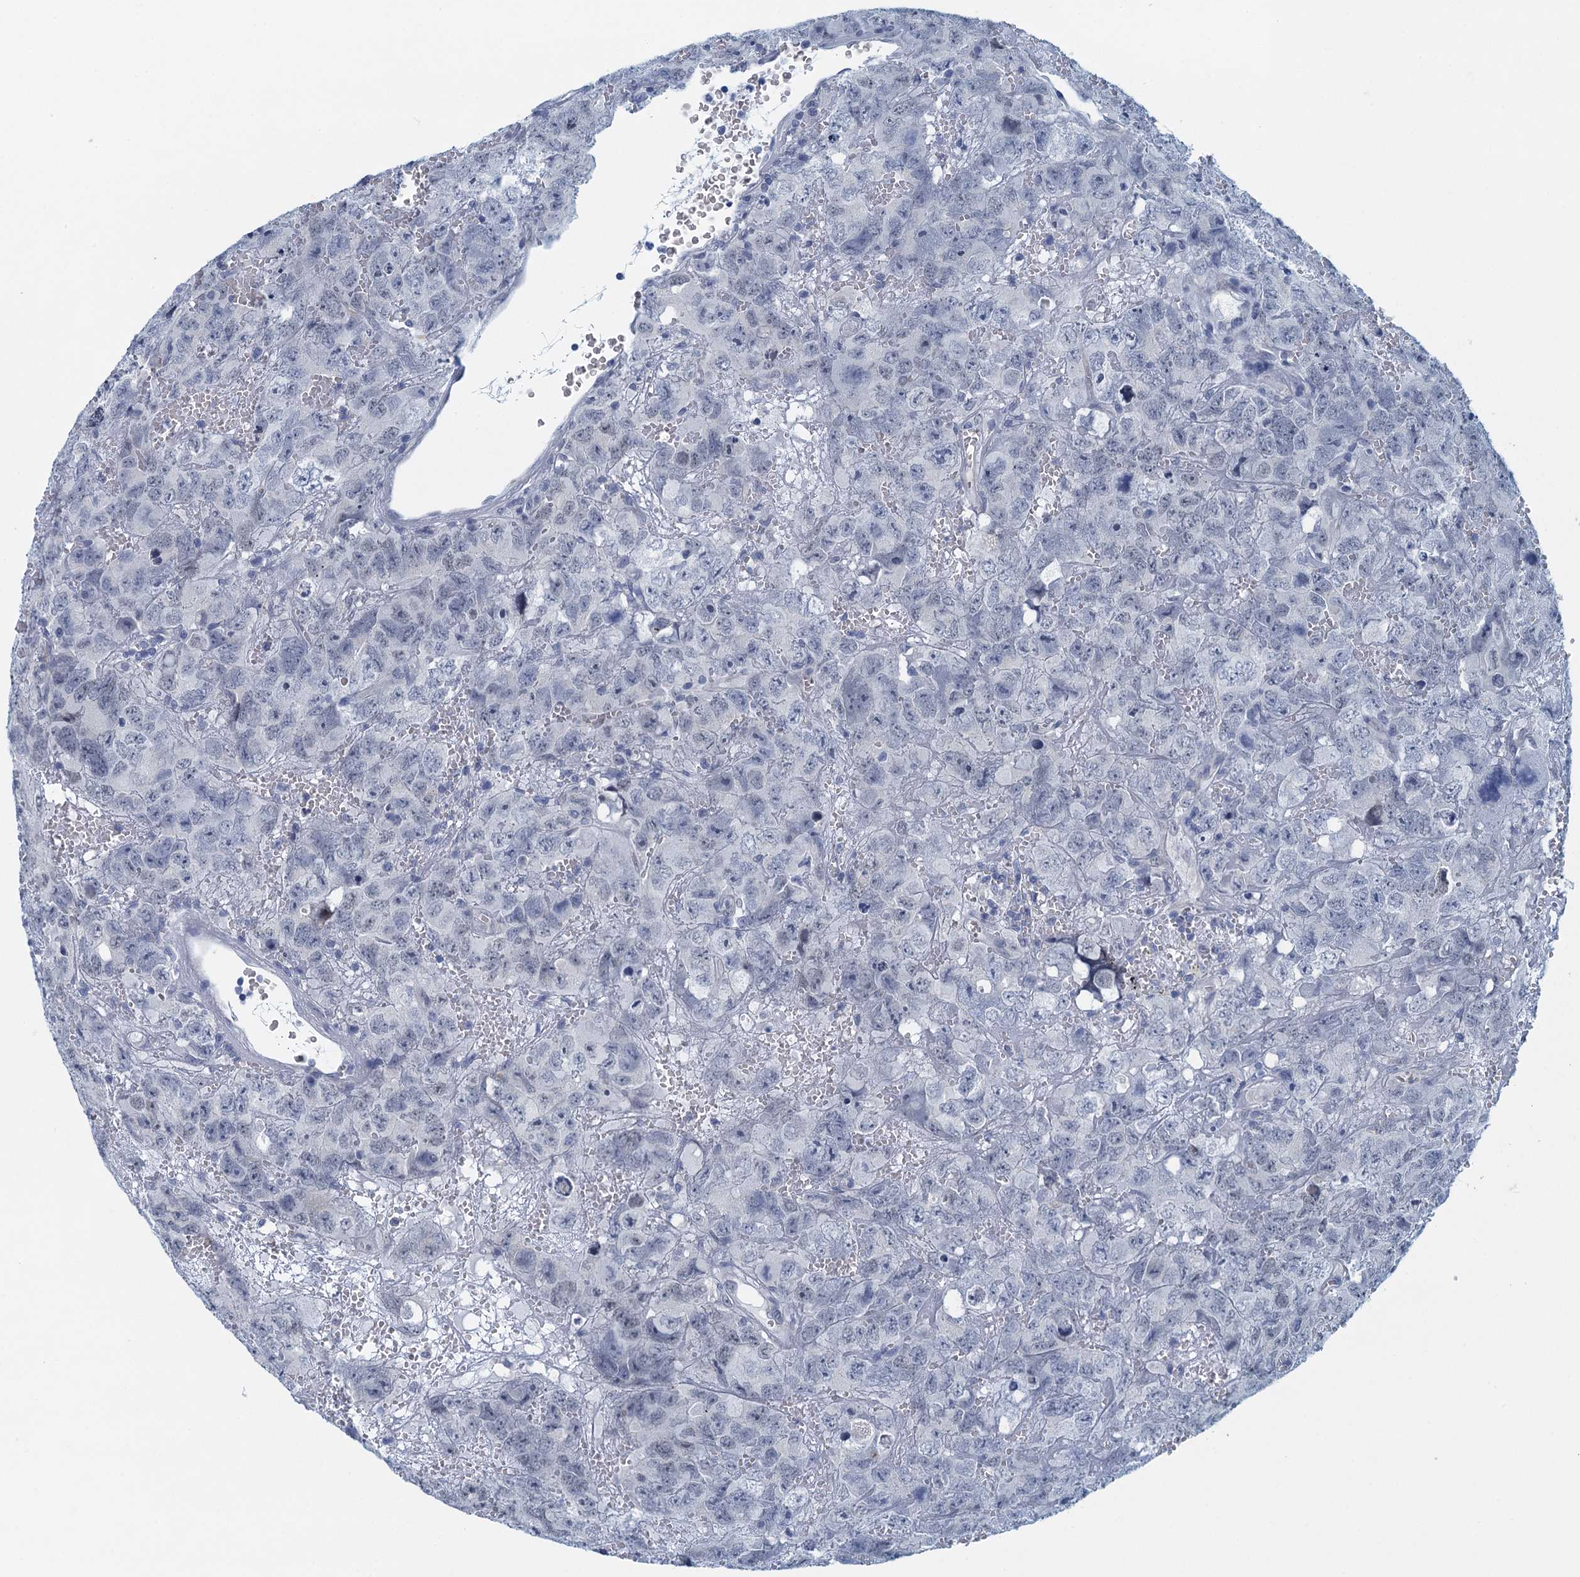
{"staining": {"intensity": "negative", "quantity": "none", "location": "none"}, "tissue": "testis cancer", "cell_type": "Tumor cells", "image_type": "cancer", "snomed": [{"axis": "morphology", "description": "Carcinoma, Embryonal, NOS"}, {"axis": "topography", "description": "Testis"}], "caption": "DAB (3,3'-diaminobenzidine) immunohistochemical staining of human testis cancer demonstrates no significant staining in tumor cells.", "gene": "ENSG00000131152", "patient": {"sex": "male", "age": 45}}